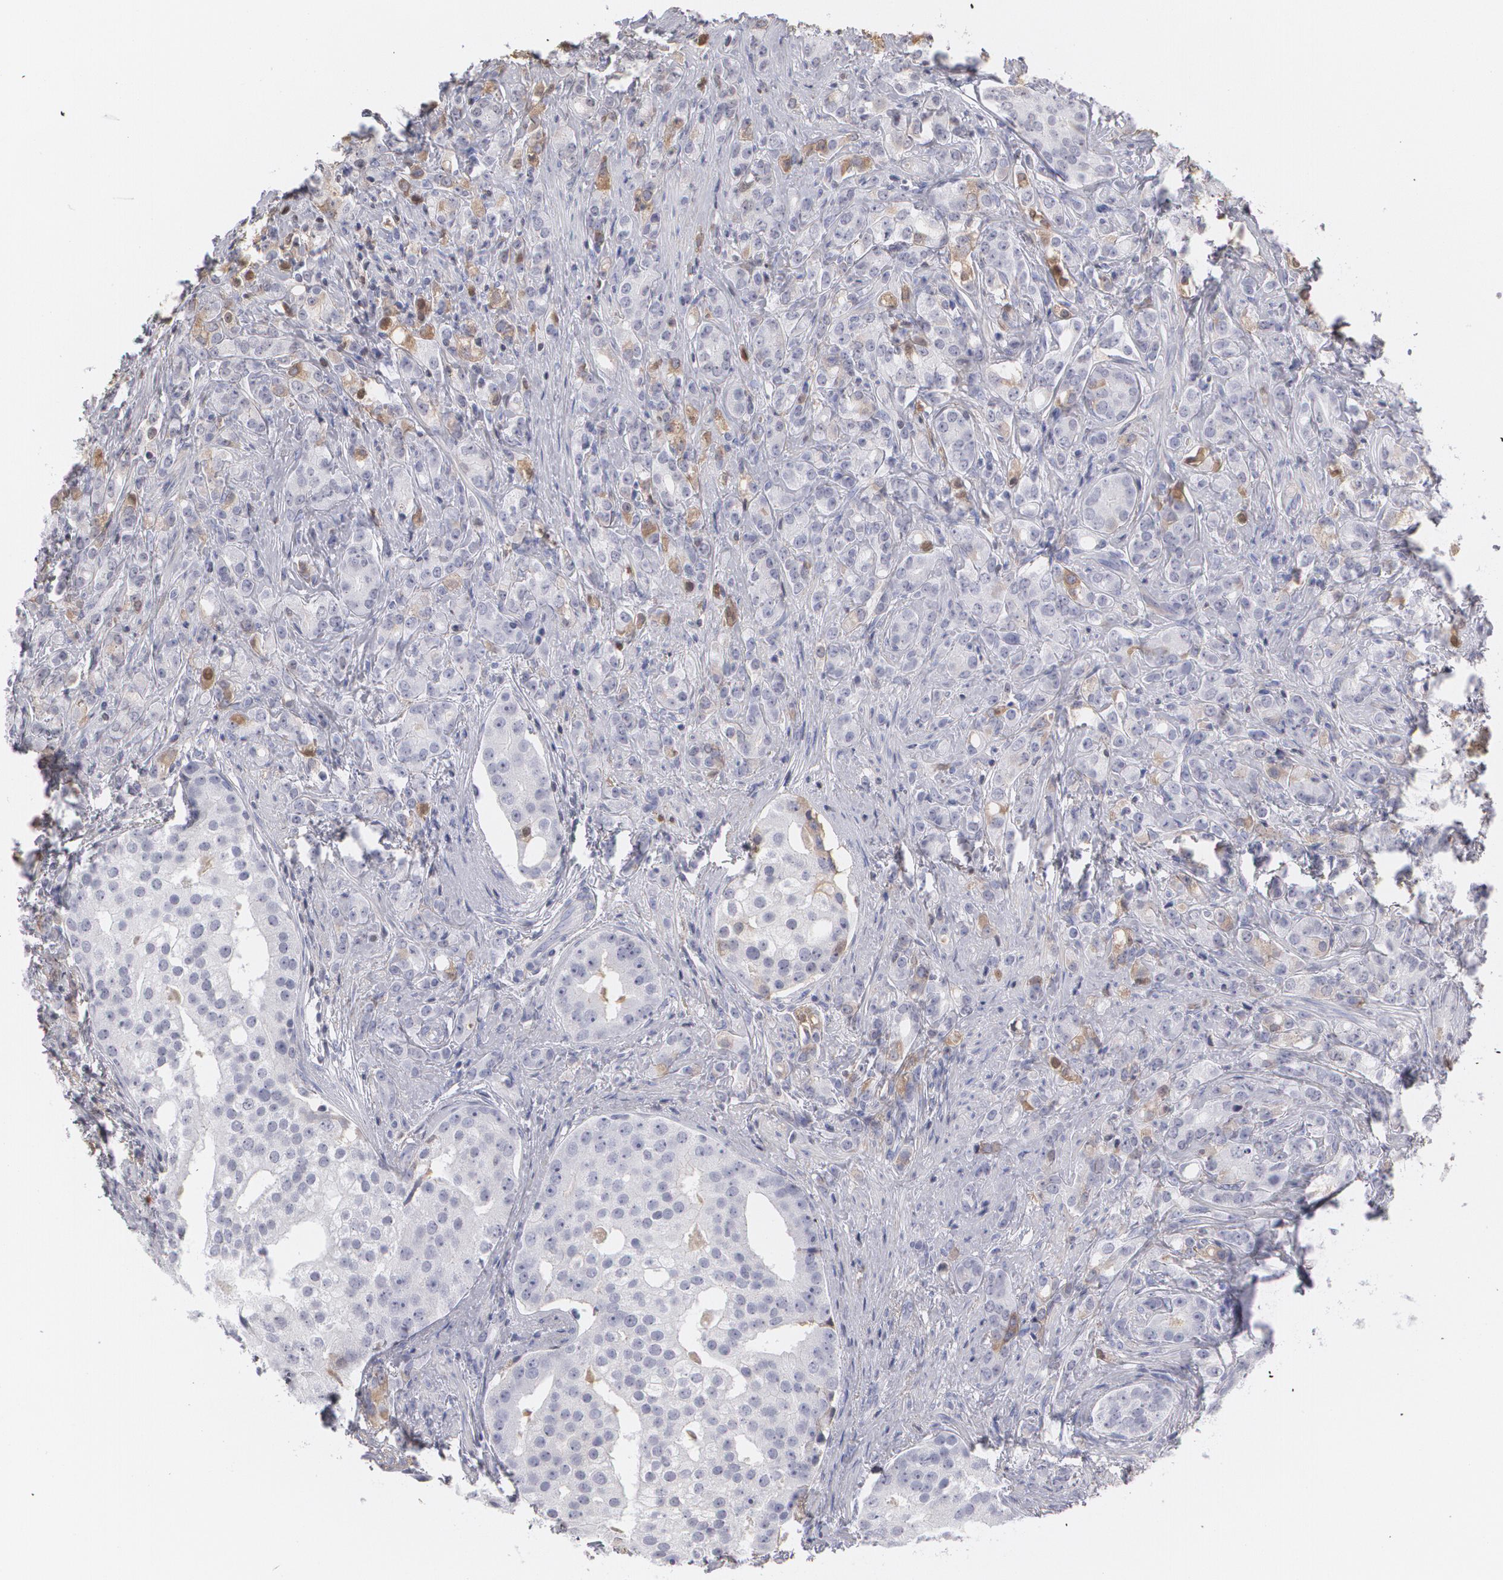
{"staining": {"intensity": "weak", "quantity": "<25%", "location": "cytoplasmic/membranous"}, "tissue": "prostate cancer", "cell_type": "Tumor cells", "image_type": "cancer", "snomed": [{"axis": "morphology", "description": "Adenocarcinoma, Medium grade"}, {"axis": "topography", "description": "Prostate"}], "caption": "IHC of human prostate cancer (adenocarcinoma (medium-grade)) shows no positivity in tumor cells.", "gene": "SERPINA1", "patient": {"sex": "male", "age": 59}}